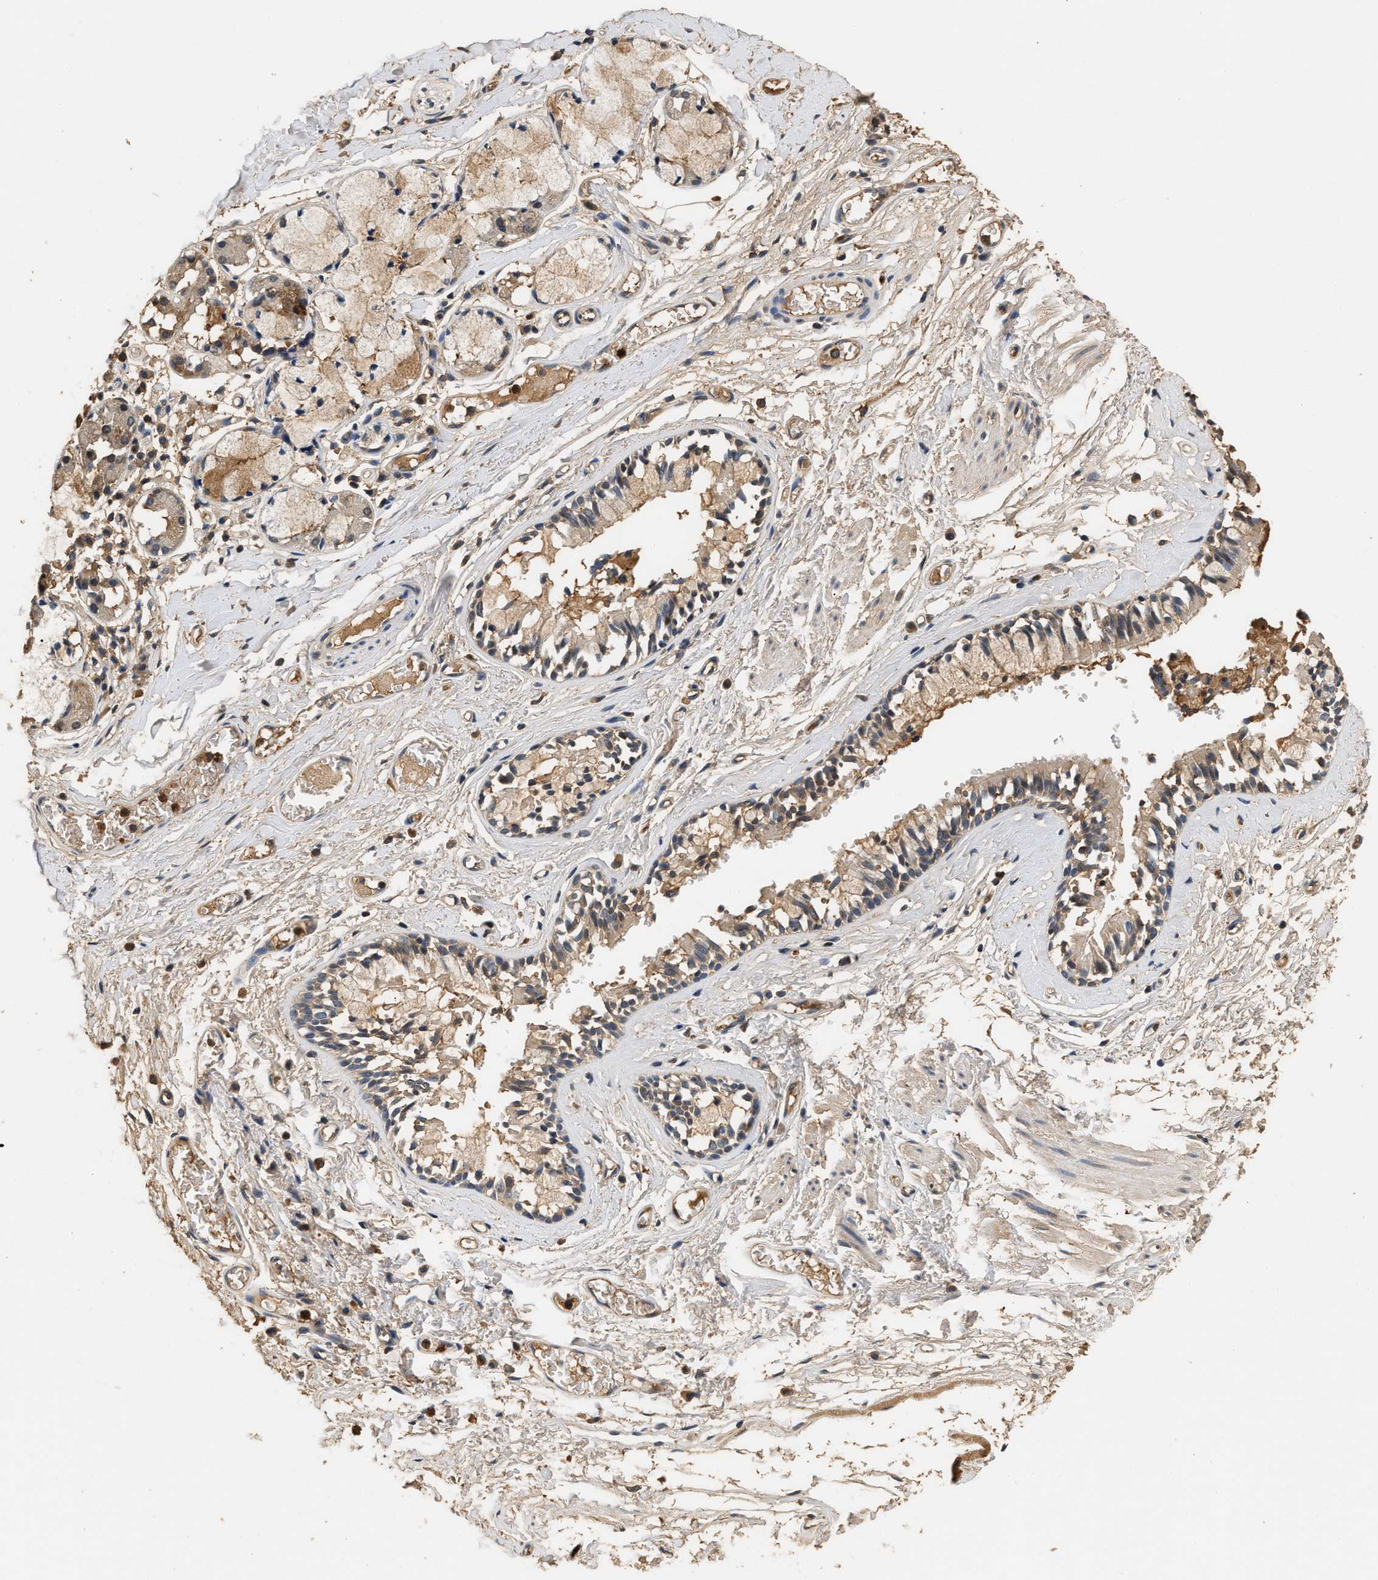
{"staining": {"intensity": "moderate", "quantity": ">75%", "location": "cytoplasmic/membranous"}, "tissue": "bronchus", "cell_type": "Respiratory epithelial cells", "image_type": "normal", "snomed": [{"axis": "morphology", "description": "Normal tissue, NOS"}, {"axis": "morphology", "description": "Inflammation, NOS"}, {"axis": "topography", "description": "Cartilage tissue"}, {"axis": "topography", "description": "Lung"}], "caption": "Protein staining exhibits moderate cytoplasmic/membranous expression in about >75% of respiratory epithelial cells in normal bronchus.", "gene": "GPI", "patient": {"sex": "male", "age": 71}}